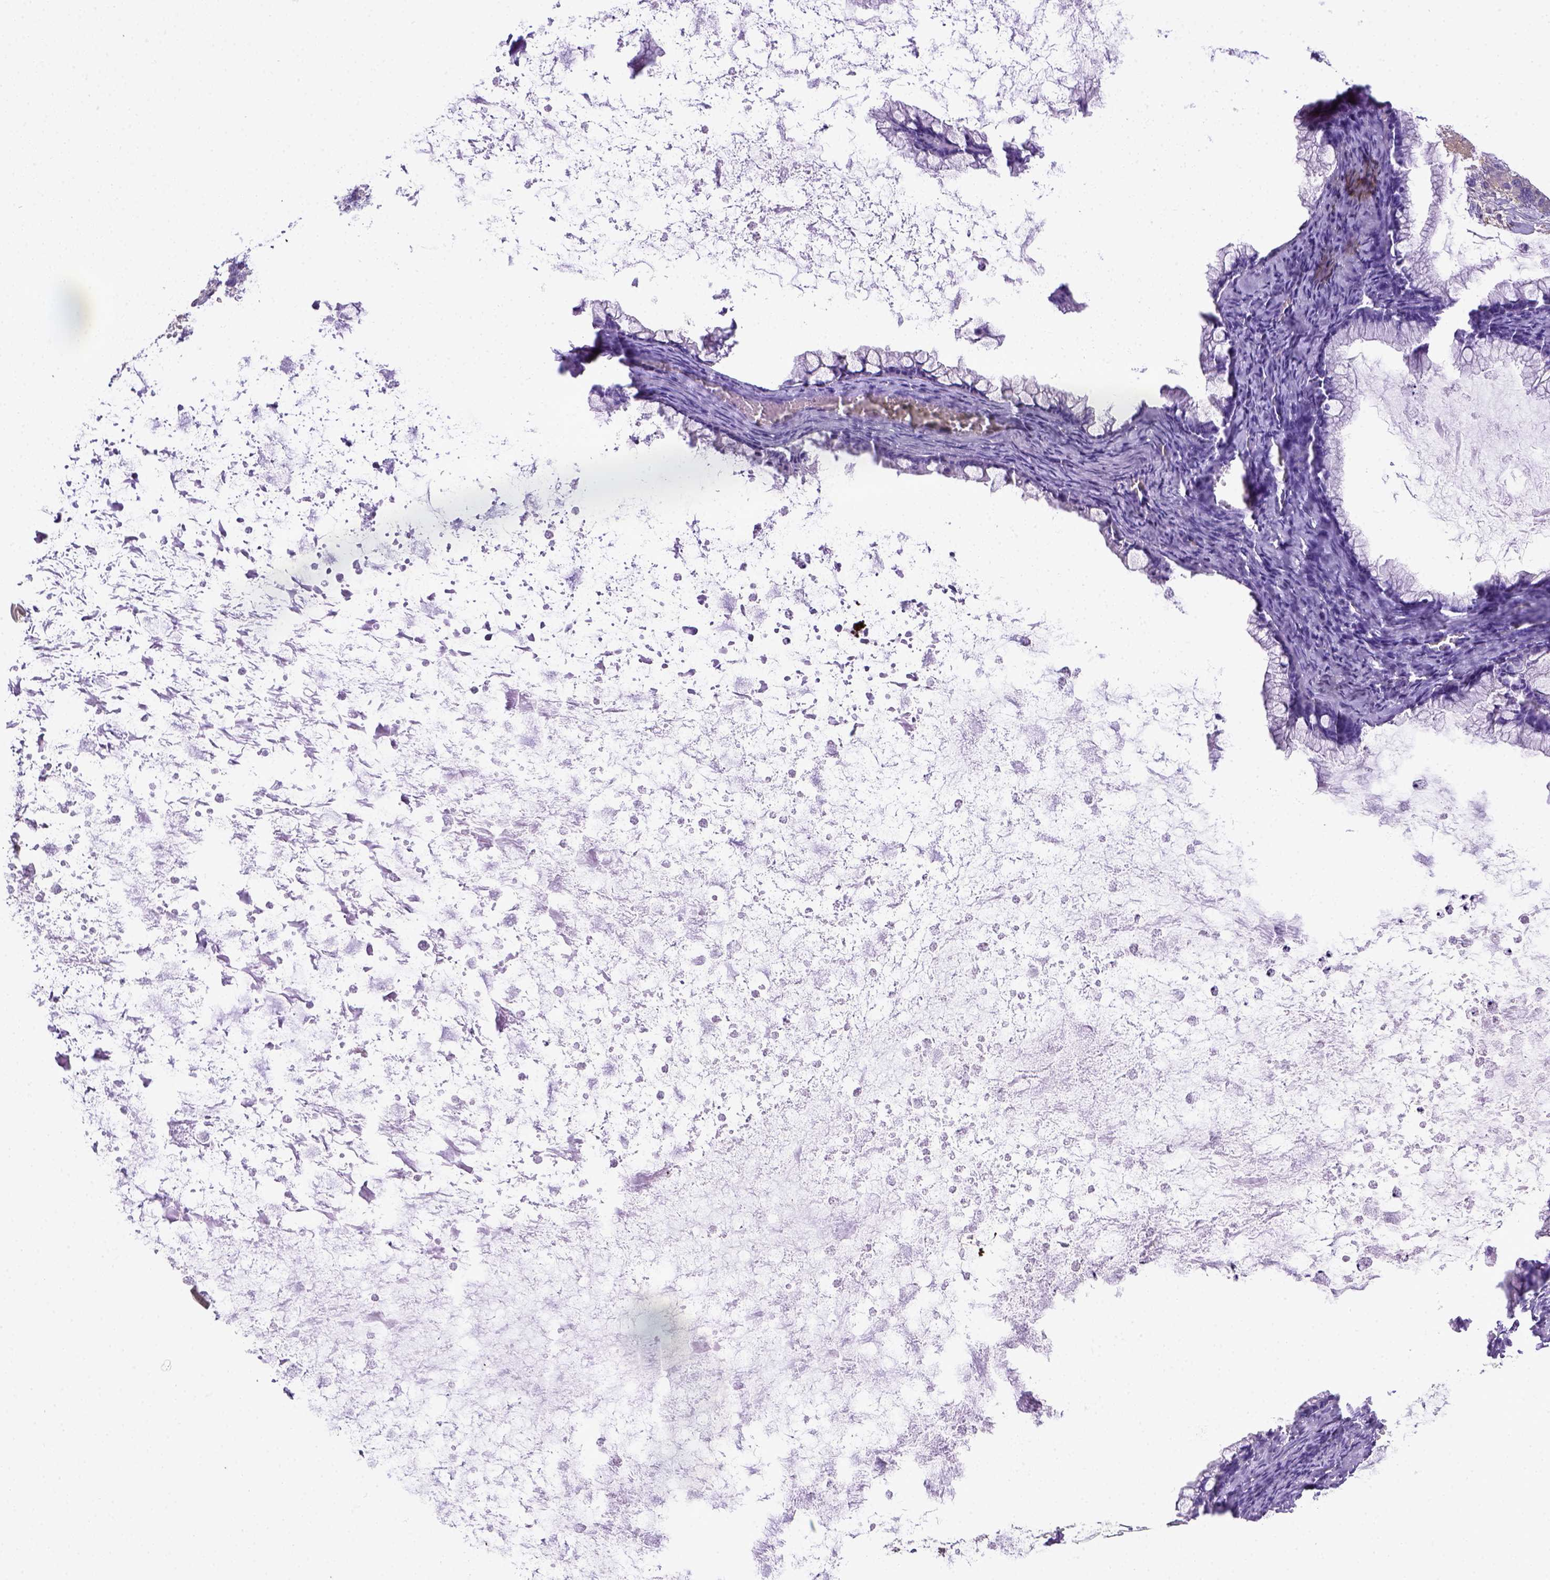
{"staining": {"intensity": "negative", "quantity": "none", "location": "none"}, "tissue": "ovarian cancer", "cell_type": "Tumor cells", "image_type": "cancer", "snomed": [{"axis": "morphology", "description": "Cystadenocarcinoma, mucinous, NOS"}, {"axis": "topography", "description": "Ovary"}], "caption": "Mucinous cystadenocarcinoma (ovarian) was stained to show a protein in brown. There is no significant expression in tumor cells.", "gene": "ITIH4", "patient": {"sex": "female", "age": 67}}